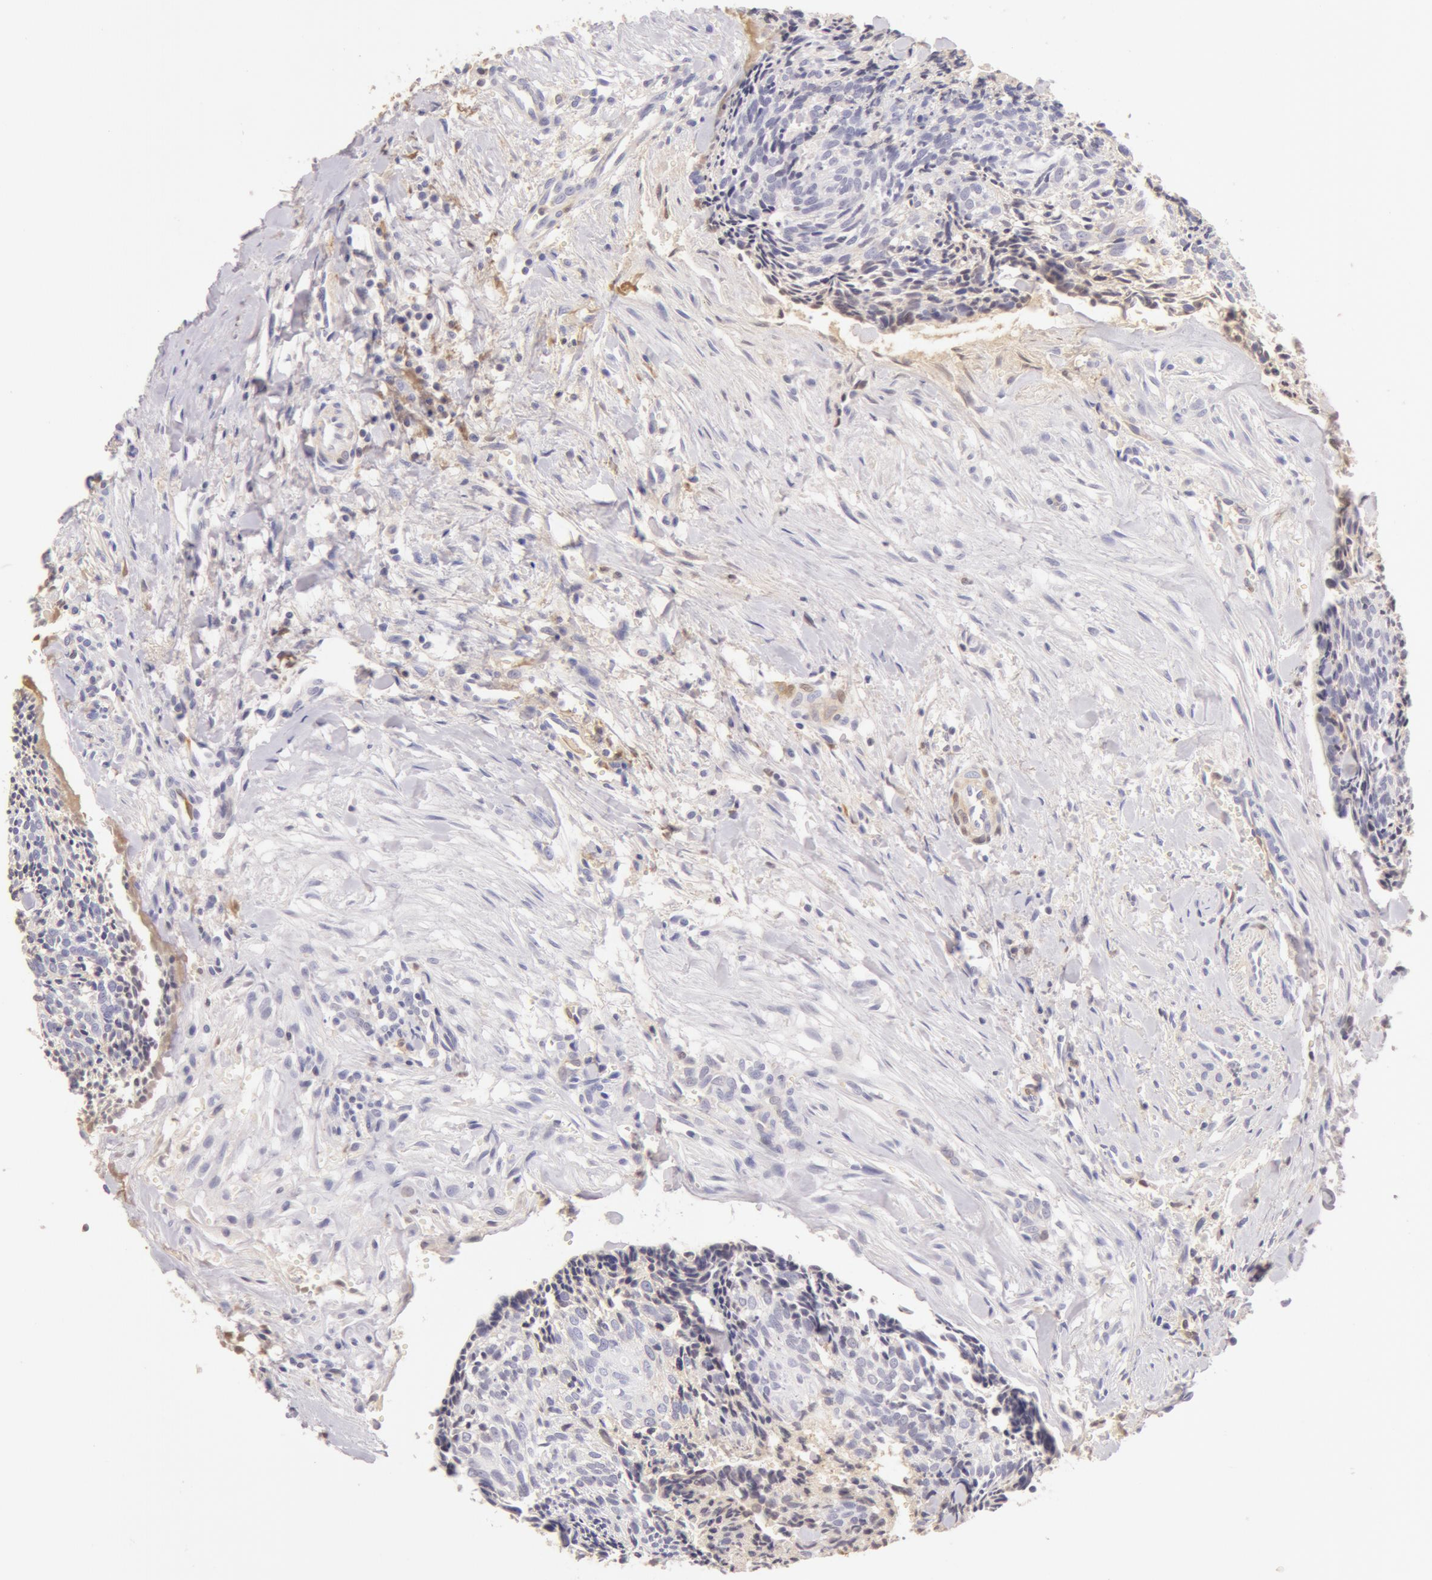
{"staining": {"intensity": "negative", "quantity": "none", "location": "none"}, "tissue": "head and neck cancer", "cell_type": "Tumor cells", "image_type": "cancer", "snomed": [{"axis": "morphology", "description": "Squamous cell carcinoma, NOS"}, {"axis": "topography", "description": "Salivary gland"}, {"axis": "topography", "description": "Head-Neck"}], "caption": "Immunohistochemistry of squamous cell carcinoma (head and neck) demonstrates no staining in tumor cells.", "gene": "AHSG", "patient": {"sex": "male", "age": 70}}